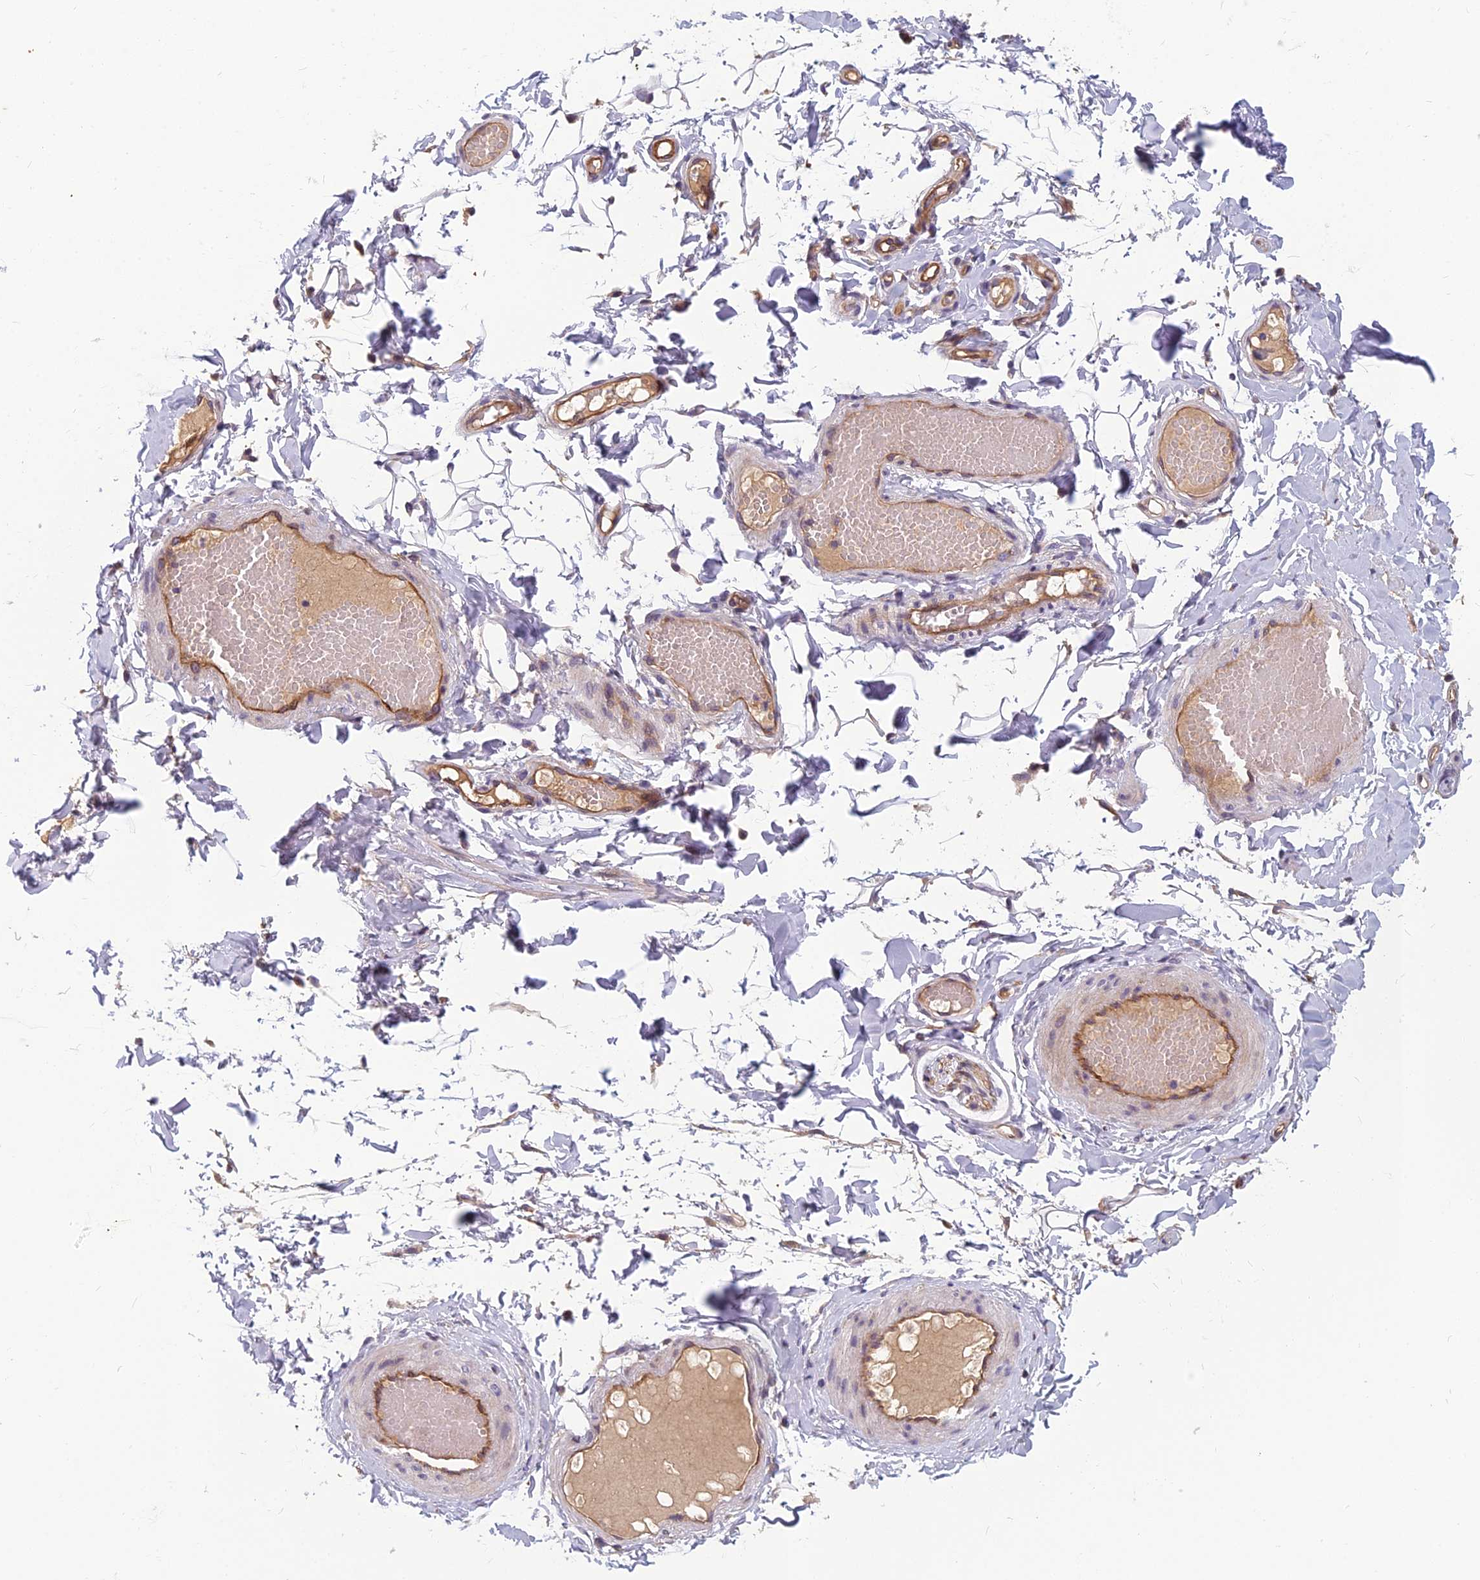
{"staining": {"intensity": "negative", "quantity": "none", "location": "none"}, "tissue": "adipose tissue", "cell_type": "Adipocytes", "image_type": "normal", "snomed": [{"axis": "morphology", "description": "Normal tissue, NOS"}, {"axis": "topography", "description": "Adipose tissue"}, {"axis": "topography", "description": "Vascular tissue"}, {"axis": "topography", "description": "Peripheral nerve tissue"}], "caption": "Adipose tissue stained for a protein using immunohistochemistry shows no expression adipocytes.", "gene": "TSPAN15", "patient": {"sex": "male", "age": 25}}